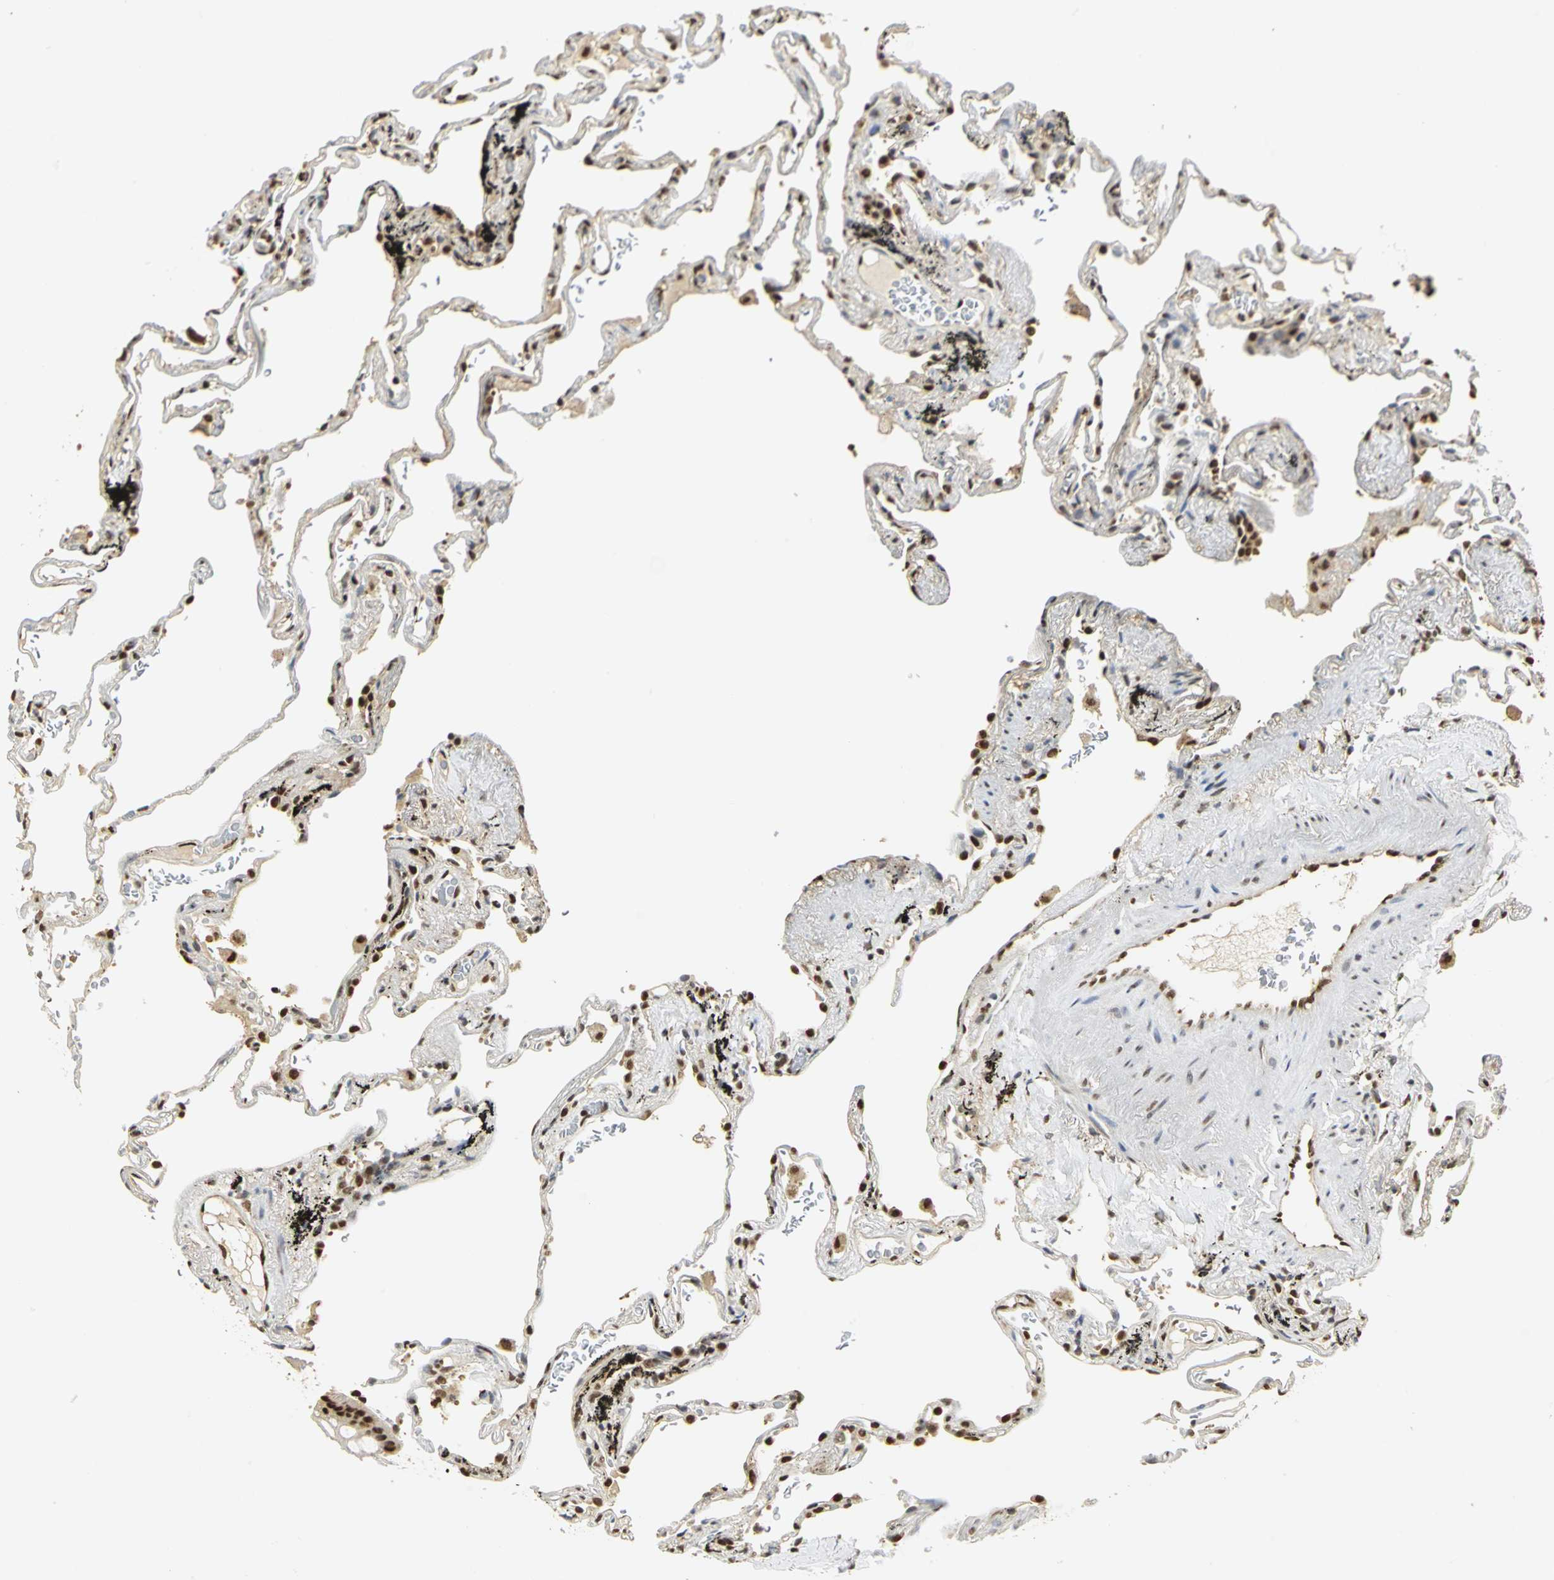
{"staining": {"intensity": "strong", "quantity": ">75%", "location": "nuclear"}, "tissue": "lung", "cell_type": "Alveolar cells", "image_type": "normal", "snomed": [{"axis": "morphology", "description": "Normal tissue, NOS"}, {"axis": "morphology", "description": "Inflammation, NOS"}, {"axis": "topography", "description": "Lung"}], "caption": "A high amount of strong nuclear expression is present in about >75% of alveolar cells in normal lung.", "gene": "SET", "patient": {"sex": "male", "age": 69}}